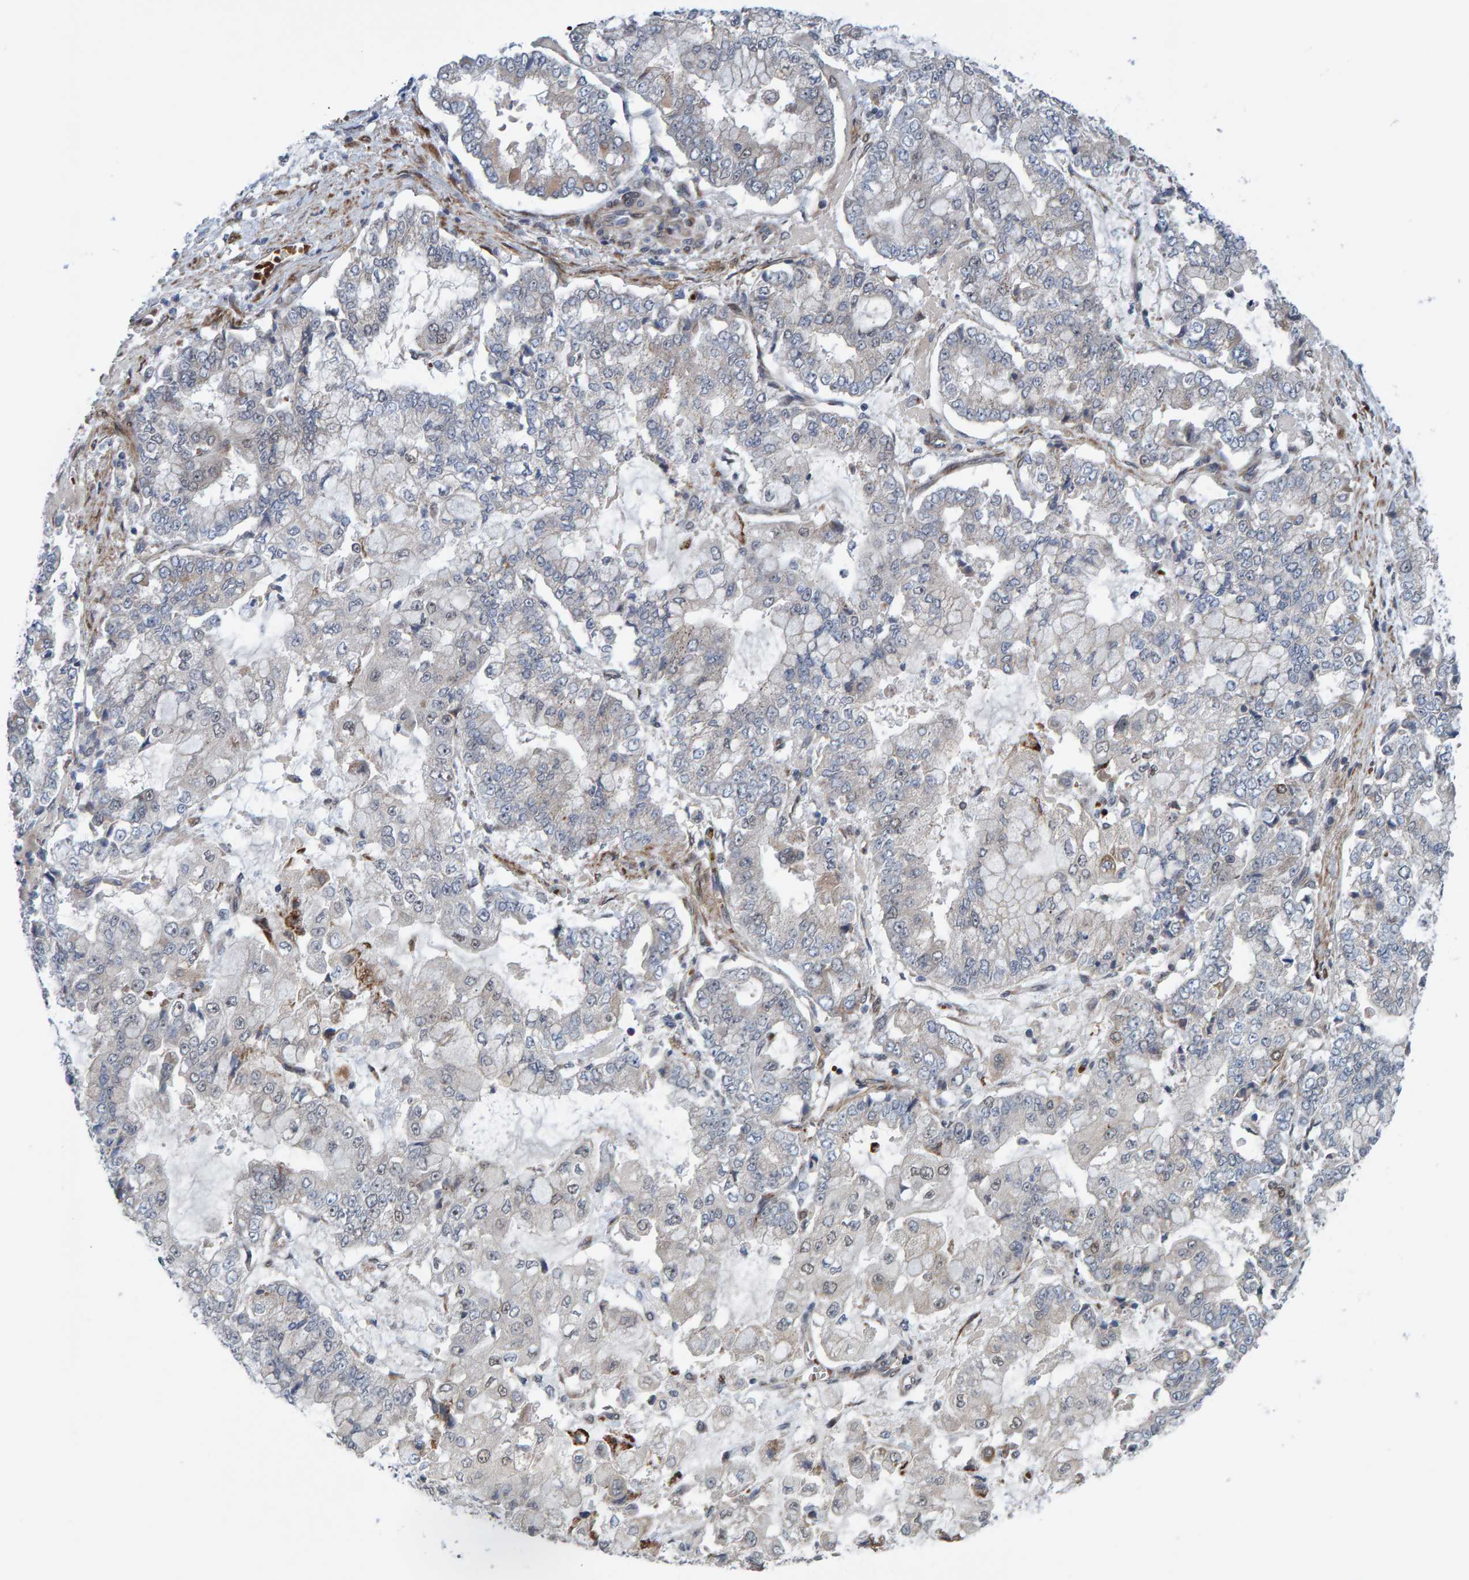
{"staining": {"intensity": "negative", "quantity": "none", "location": "none"}, "tissue": "stomach cancer", "cell_type": "Tumor cells", "image_type": "cancer", "snomed": [{"axis": "morphology", "description": "Adenocarcinoma, NOS"}, {"axis": "topography", "description": "Stomach"}], "caption": "Micrograph shows no significant protein positivity in tumor cells of stomach cancer (adenocarcinoma). Nuclei are stained in blue.", "gene": "MFSD6L", "patient": {"sex": "male", "age": 76}}